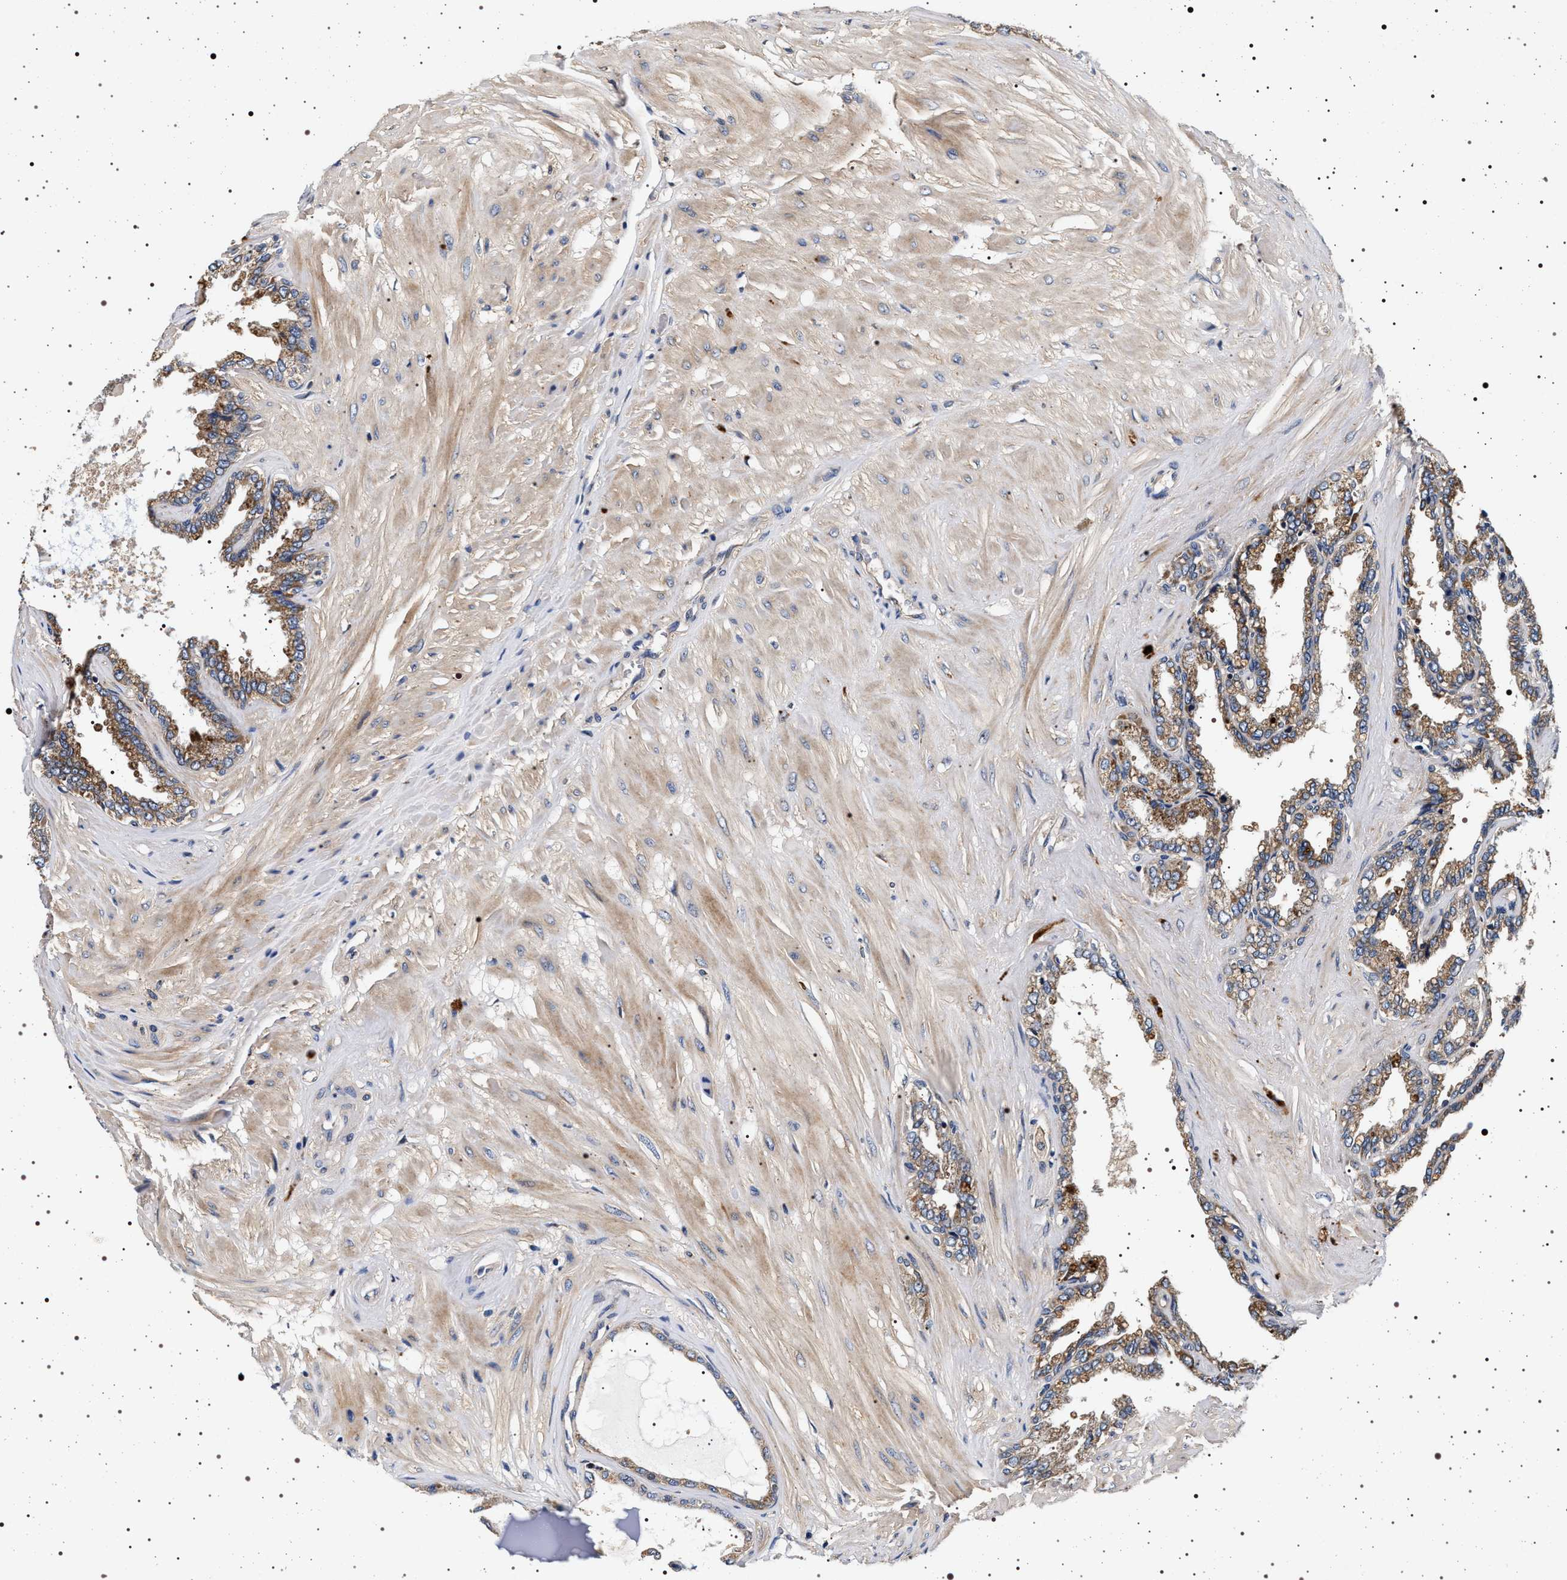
{"staining": {"intensity": "moderate", "quantity": ">75%", "location": "cytoplasmic/membranous"}, "tissue": "seminal vesicle", "cell_type": "Glandular cells", "image_type": "normal", "snomed": [{"axis": "morphology", "description": "Normal tissue, NOS"}, {"axis": "topography", "description": "Seminal veicle"}], "caption": "This photomicrograph demonstrates immunohistochemistry (IHC) staining of unremarkable human seminal vesicle, with medium moderate cytoplasmic/membranous positivity in approximately >75% of glandular cells.", "gene": "DCBLD2", "patient": {"sex": "male", "age": 46}}